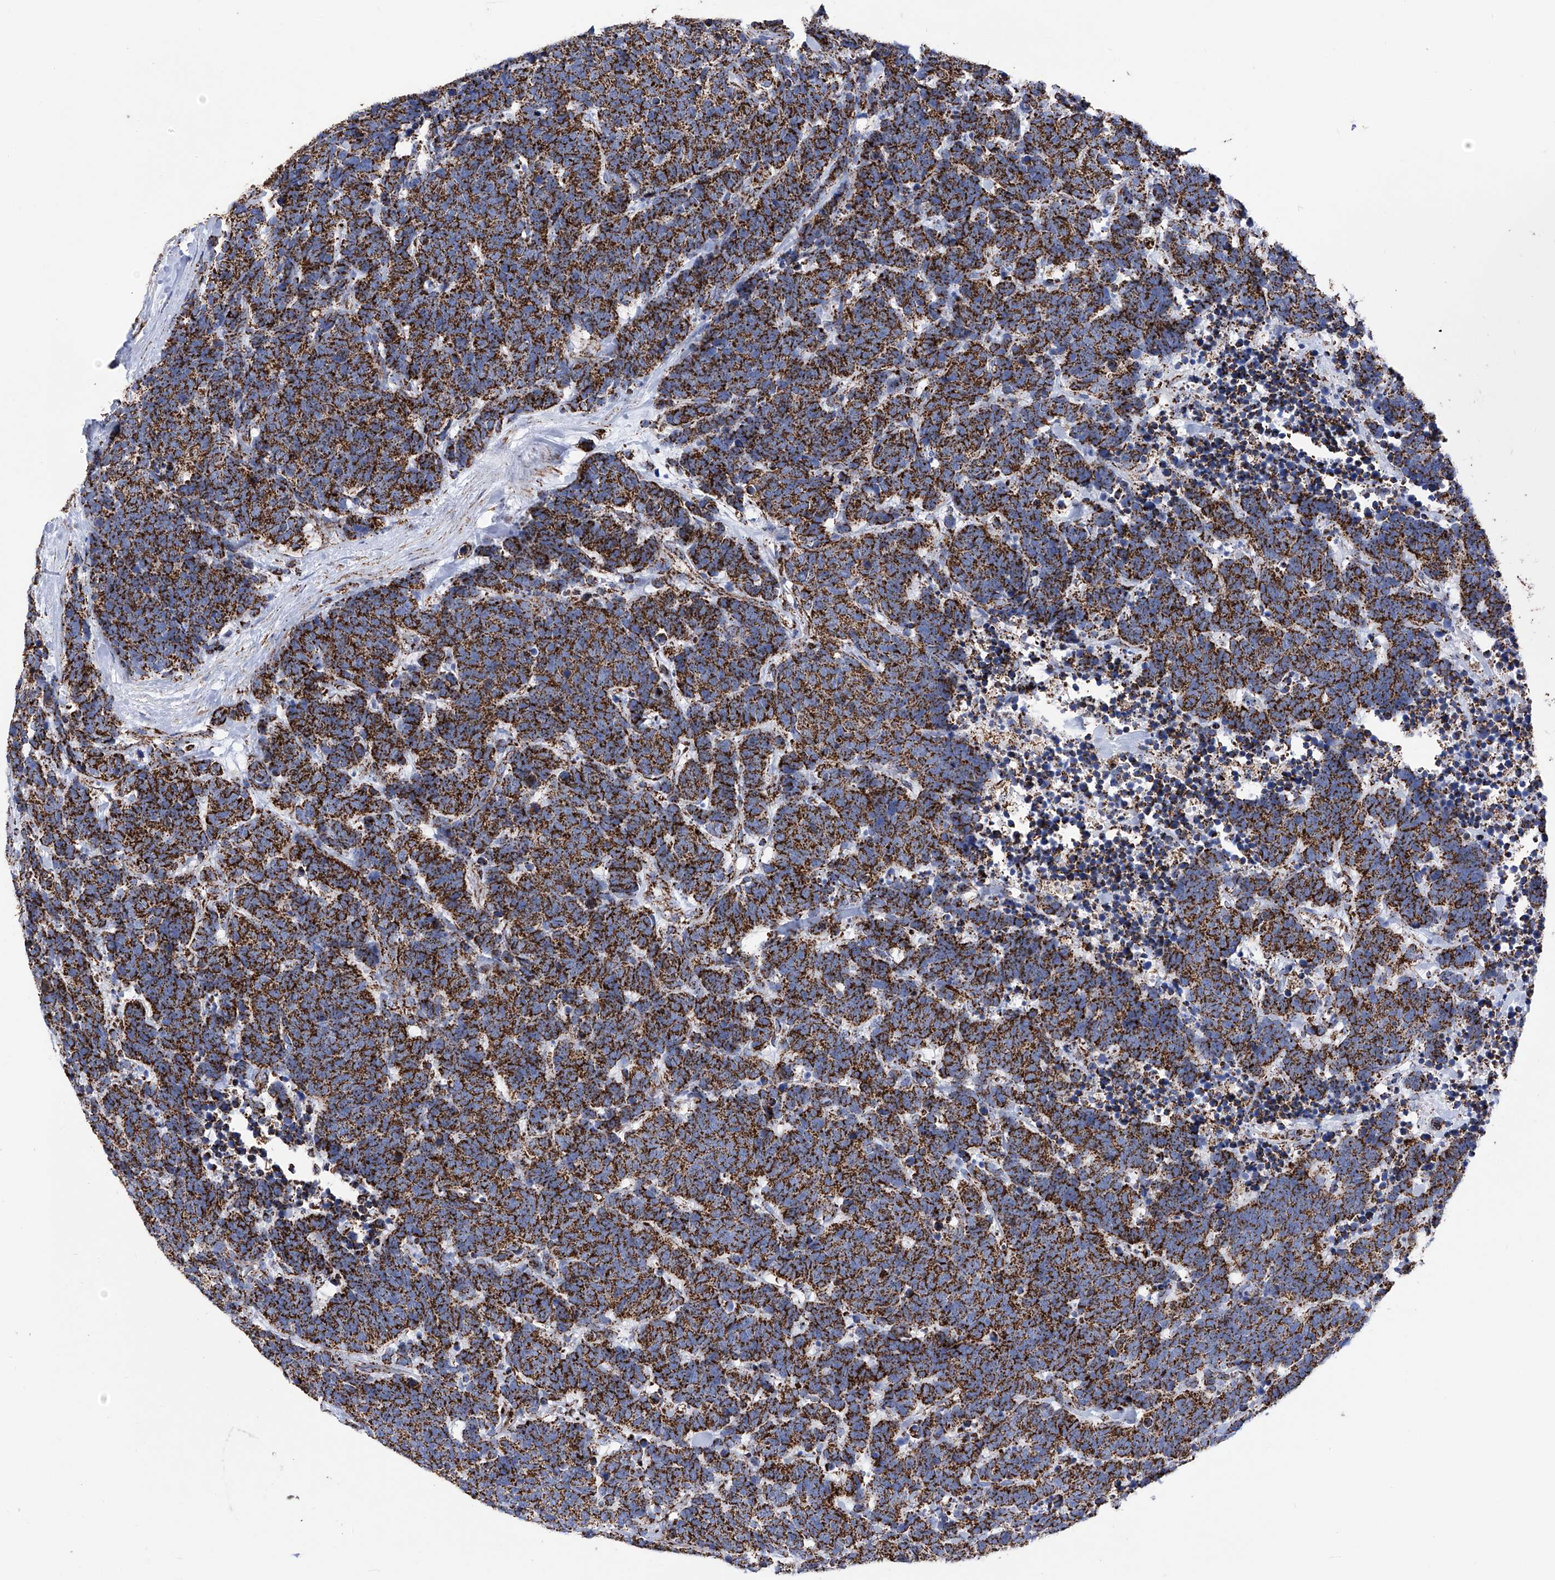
{"staining": {"intensity": "strong", "quantity": ">75%", "location": "cytoplasmic/membranous"}, "tissue": "carcinoid", "cell_type": "Tumor cells", "image_type": "cancer", "snomed": [{"axis": "morphology", "description": "Carcinoma, NOS"}, {"axis": "morphology", "description": "Carcinoid, malignant, NOS"}, {"axis": "topography", "description": "Urinary bladder"}], "caption": "A micrograph of human carcinoid stained for a protein shows strong cytoplasmic/membranous brown staining in tumor cells.", "gene": "ATP5PF", "patient": {"sex": "male", "age": 57}}